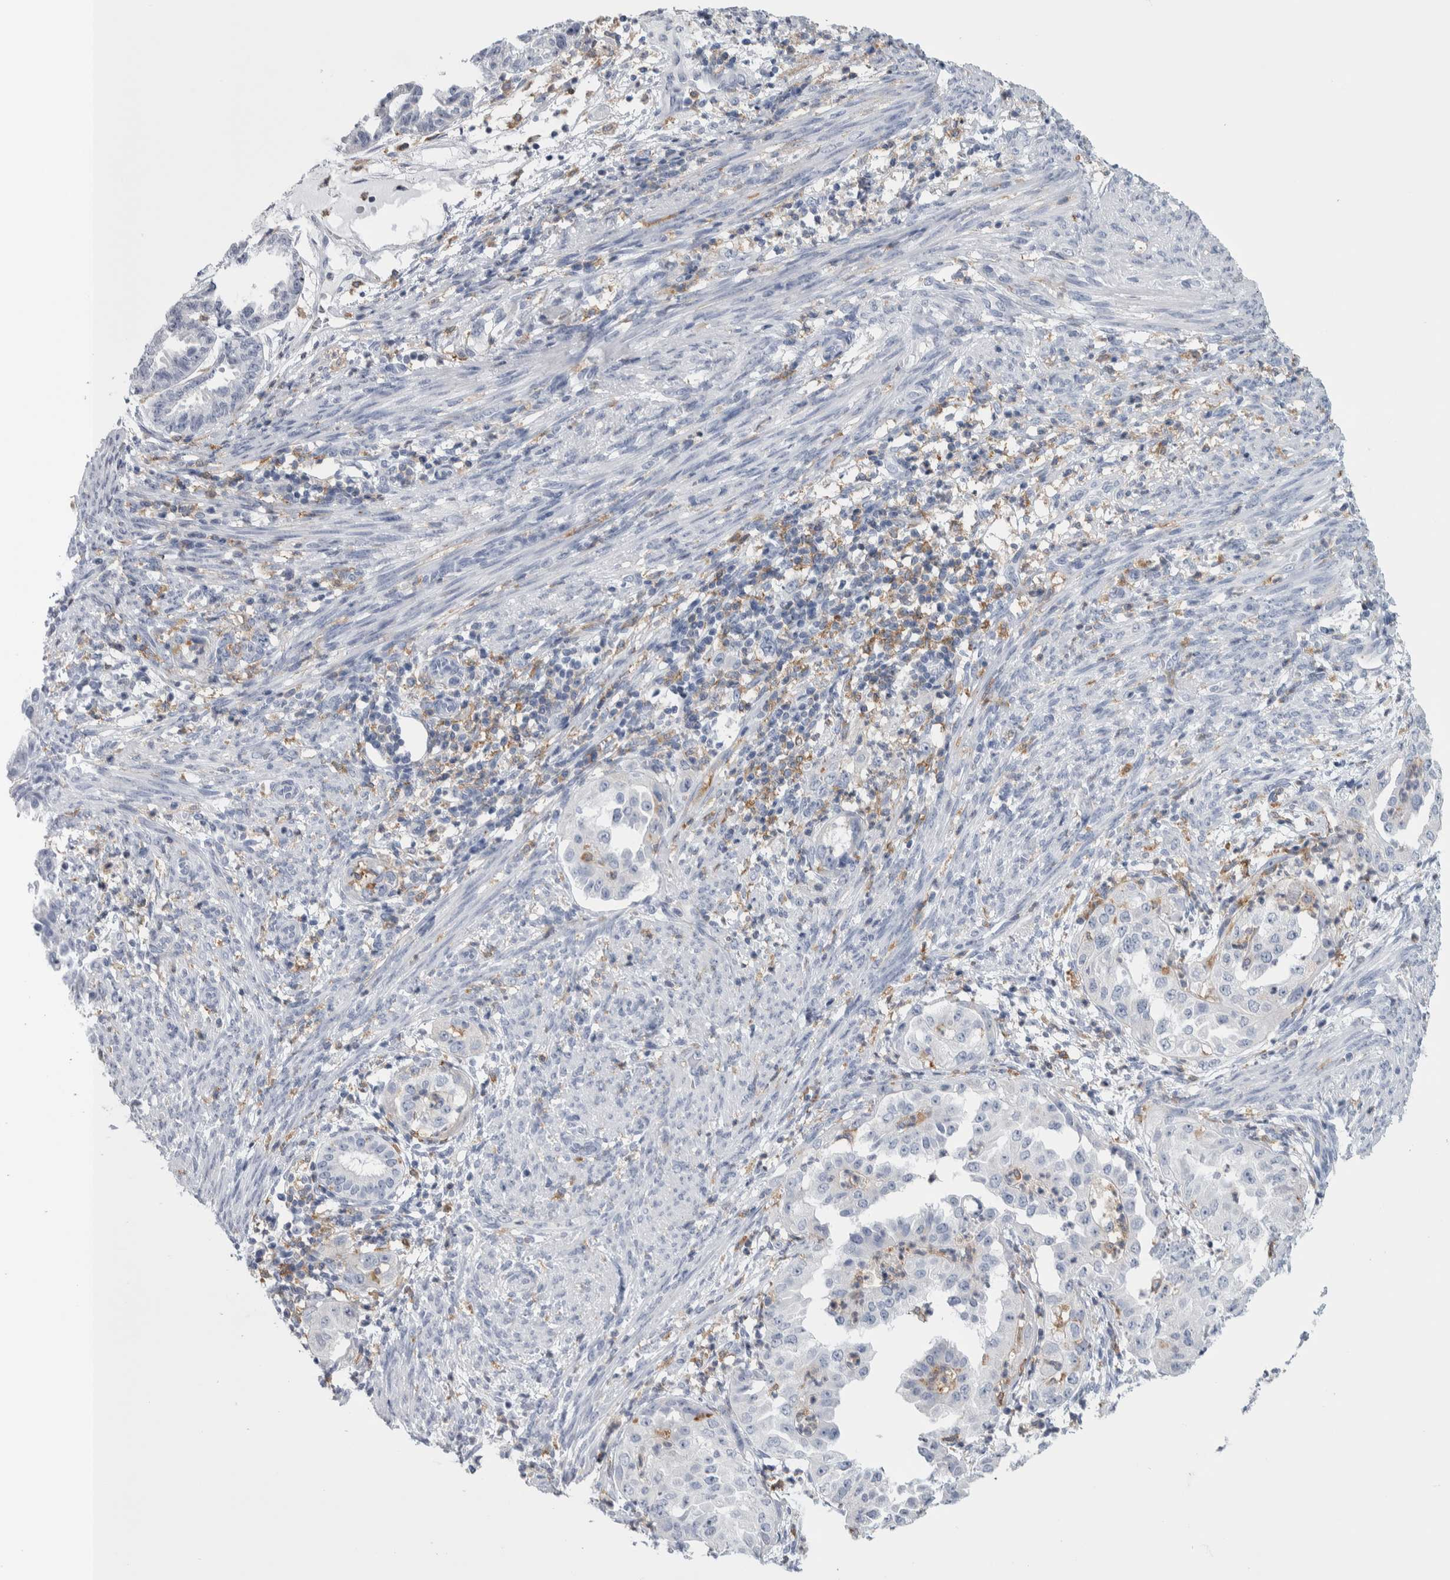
{"staining": {"intensity": "negative", "quantity": "none", "location": "none"}, "tissue": "endometrial cancer", "cell_type": "Tumor cells", "image_type": "cancer", "snomed": [{"axis": "morphology", "description": "Adenocarcinoma, NOS"}, {"axis": "topography", "description": "Endometrium"}], "caption": "High power microscopy micrograph of an immunohistochemistry (IHC) histopathology image of endometrial adenocarcinoma, revealing no significant staining in tumor cells.", "gene": "SKAP2", "patient": {"sex": "female", "age": 85}}